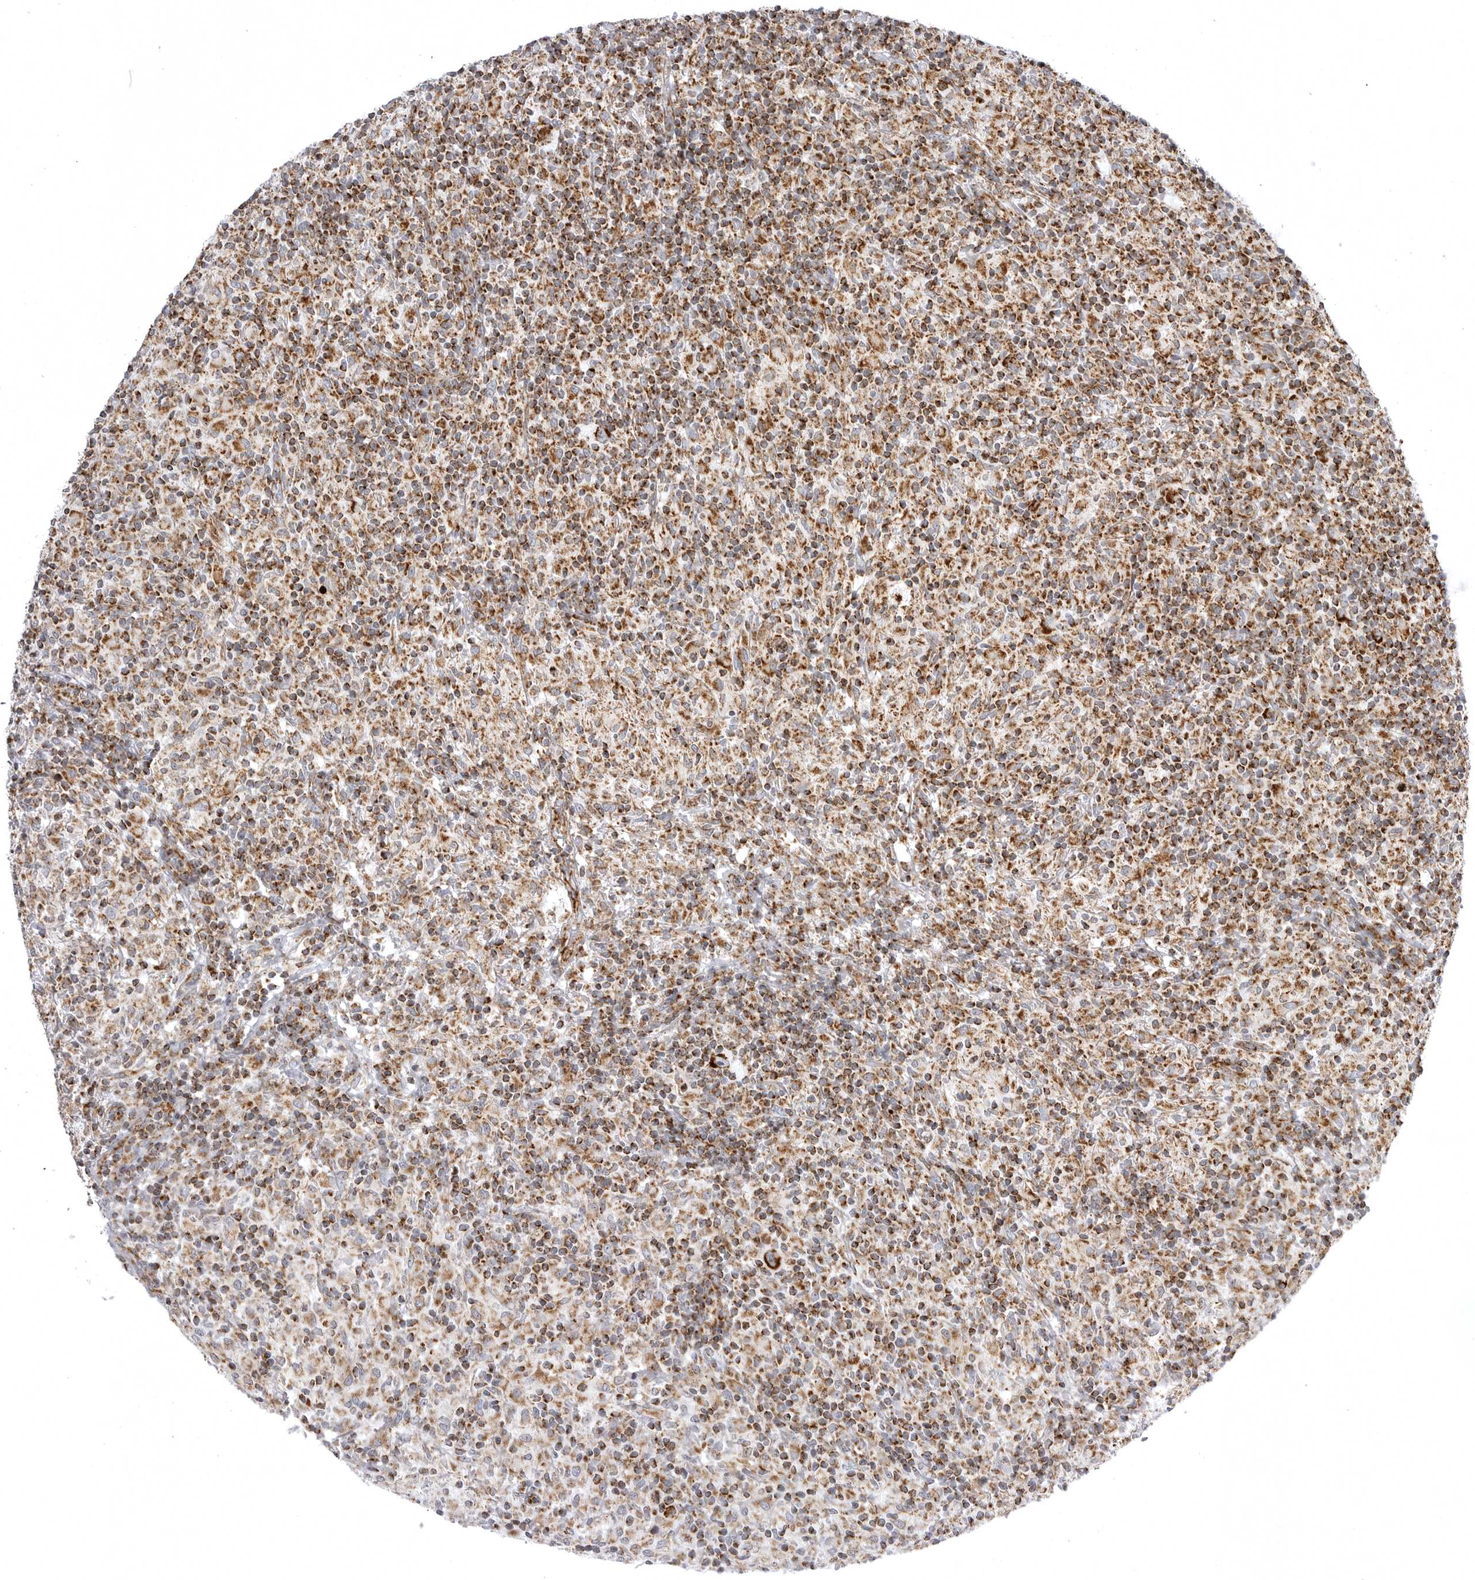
{"staining": {"intensity": "strong", "quantity": ">75%", "location": "cytoplasmic/membranous"}, "tissue": "lymphoma", "cell_type": "Tumor cells", "image_type": "cancer", "snomed": [{"axis": "morphology", "description": "Hodgkin's disease, NOS"}, {"axis": "topography", "description": "Lymph node"}], "caption": "Protein positivity by immunohistochemistry displays strong cytoplasmic/membranous positivity in approximately >75% of tumor cells in Hodgkin's disease.", "gene": "TUFM", "patient": {"sex": "male", "age": 70}}